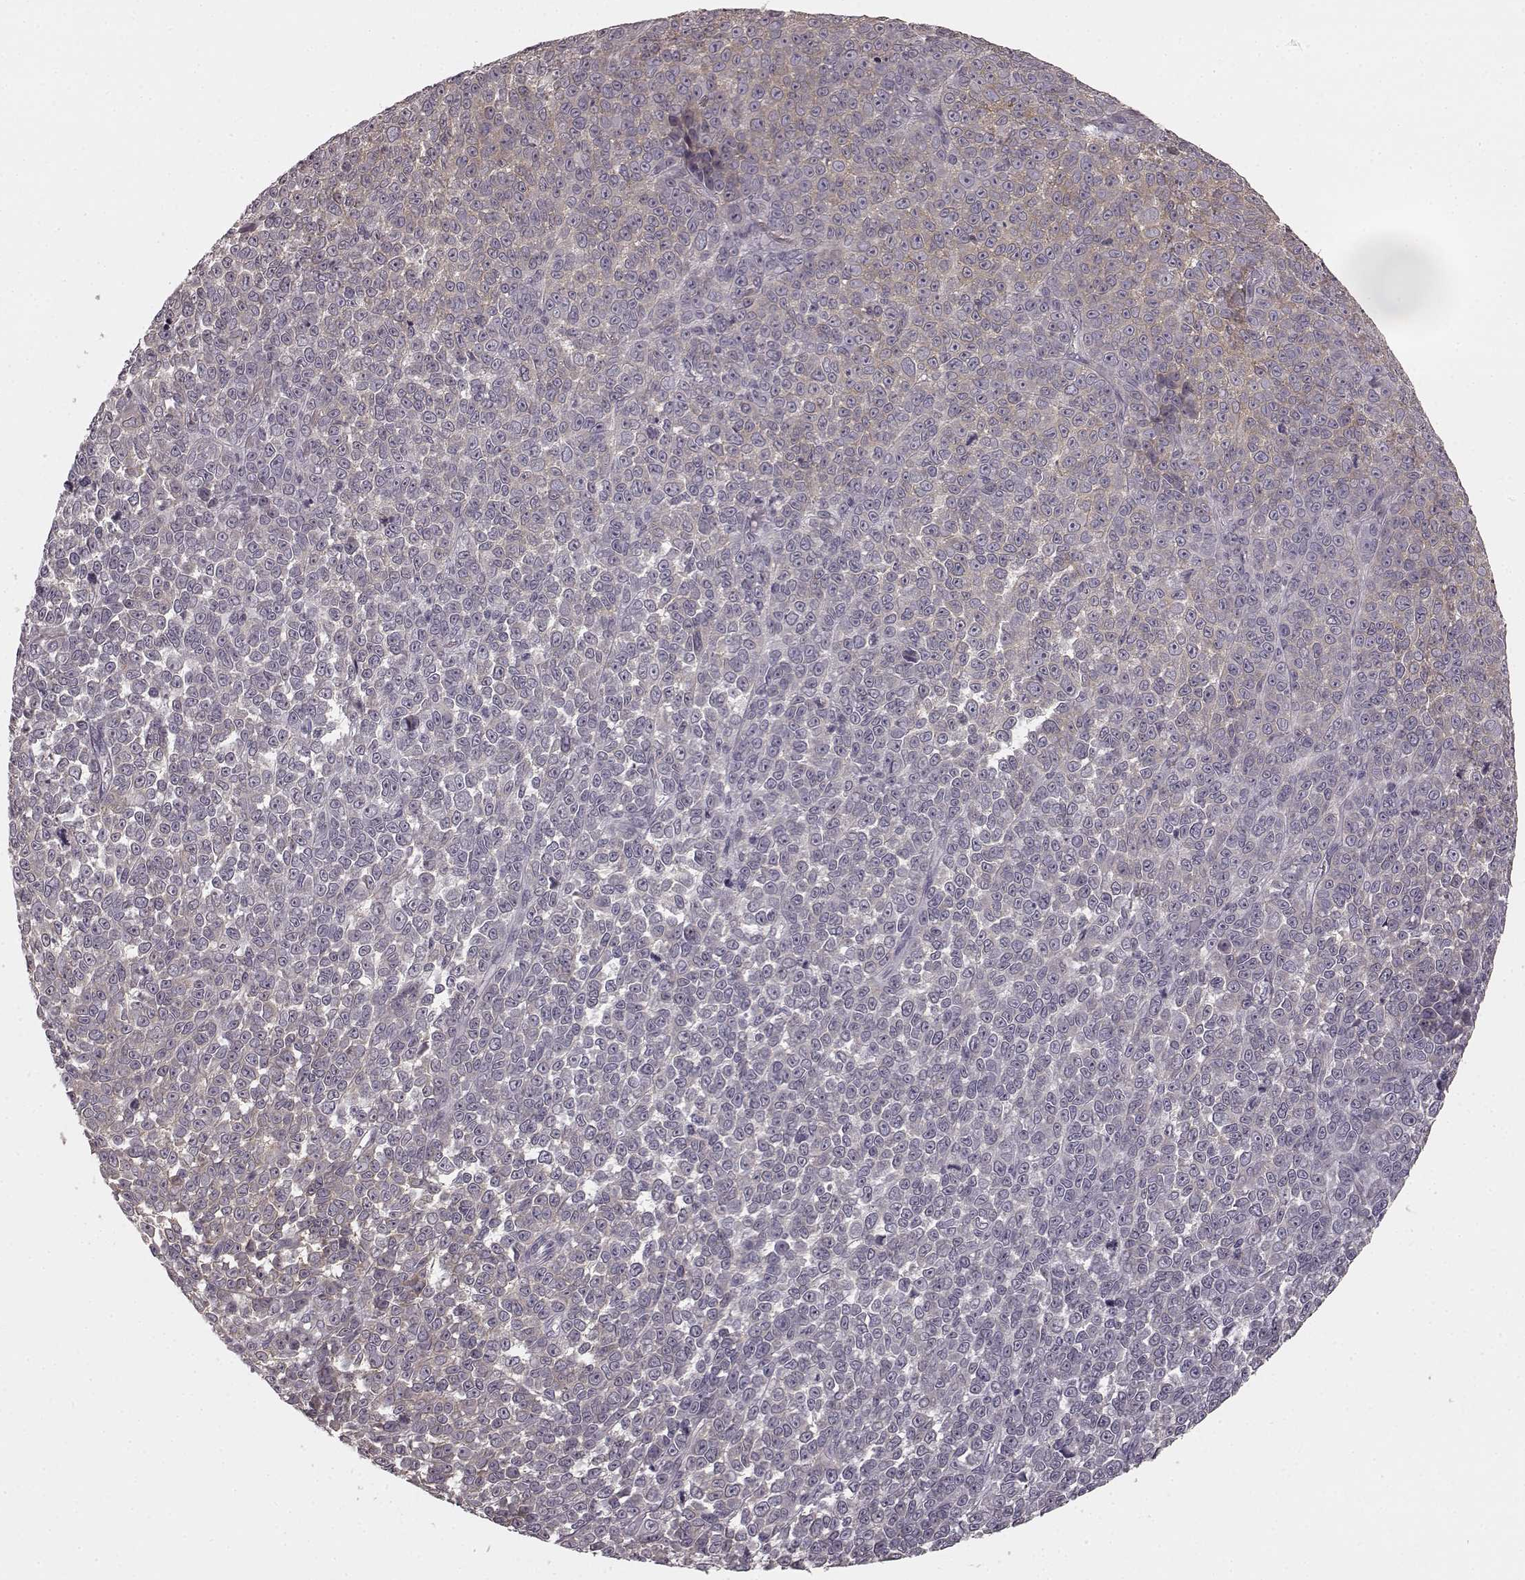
{"staining": {"intensity": "weak", "quantity": "<25%", "location": "cytoplasmic/membranous"}, "tissue": "melanoma", "cell_type": "Tumor cells", "image_type": "cancer", "snomed": [{"axis": "morphology", "description": "Malignant melanoma, NOS"}, {"axis": "topography", "description": "Skin"}], "caption": "Immunohistochemistry (IHC) histopathology image of neoplastic tissue: malignant melanoma stained with DAB demonstrates no significant protein positivity in tumor cells. The staining was performed using DAB to visualize the protein expression in brown, while the nuclei were stained in blue with hematoxylin (Magnification: 20x).", "gene": "PRKCE", "patient": {"sex": "female", "age": 95}}